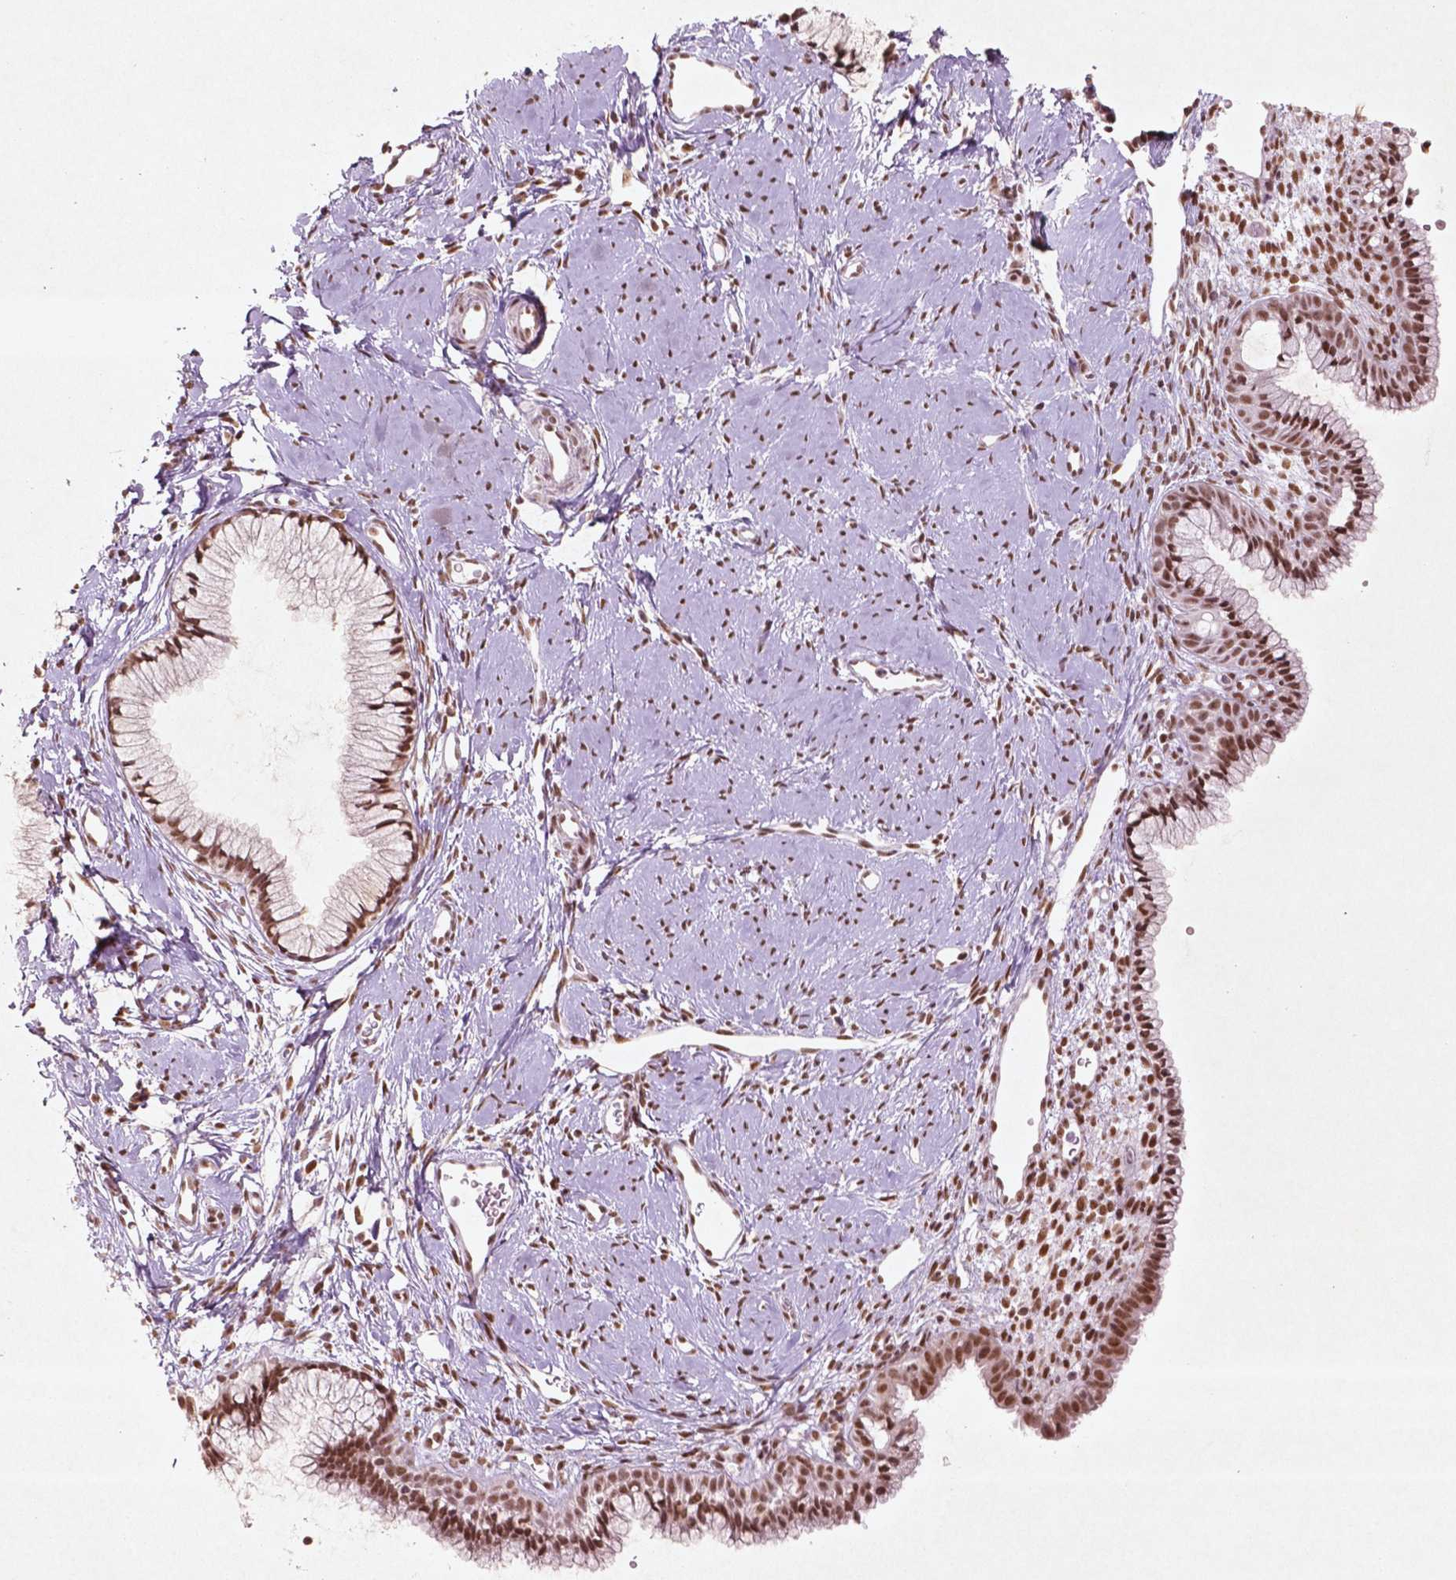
{"staining": {"intensity": "strong", "quantity": ">75%", "location": "nuclear"}, "tissue": "cervix", "cell_type": "Glandular cells", "image_type": "normal", "snomed": [{"axis": "morphology", "description": "Normal tissue, NOS"}, {"axis": "topography", "description": "Cervix"}], "caption": "Immunohistochemistry staining of benign cervix, which shows high levels of strong nuclear staining in approximately >75% of glandular cells indicating strong nuclear protein positivity. The staining was performed using DAB (brown) for protein detection and nuclei were counterstained in hematoxylin (blue).", "gene": "HMG20B", "patient": {"sex": "female", "age": 40}}